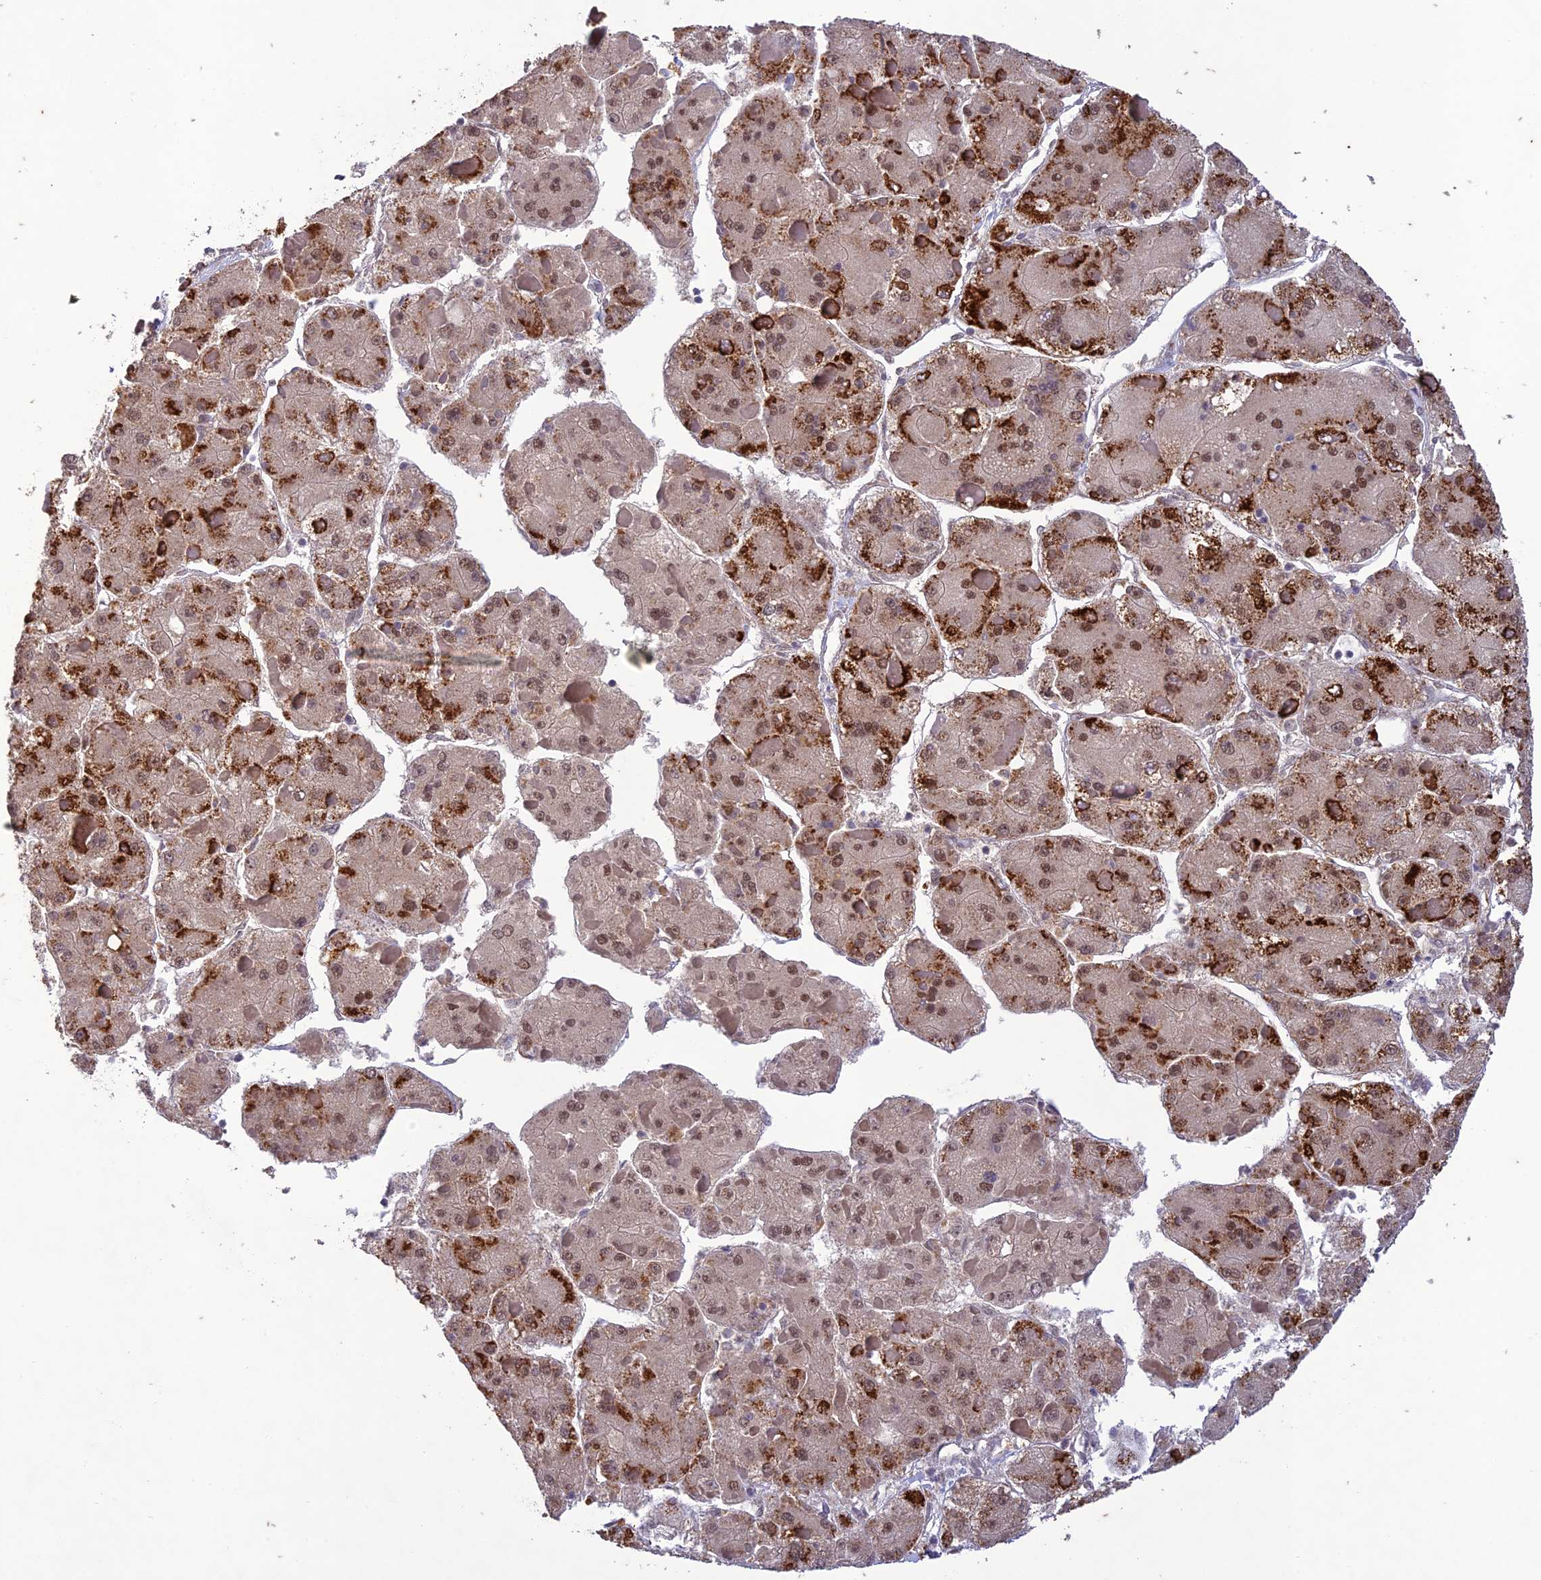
{"staining": {"intensity": "moderate", "quantity": "25%-75%", "location": "cytoplasmic/membranous,nuclear"}, "tissue": "liver cancer", "cell_type": "Tumor cells", "image_type": "cancer", "snomed": [{"axis": "morphology", "description": "Carcinoma, Hepatocellular, NOS"}, {"axis": "topography", "description": "Liver"}], "caption": "IHC (DAB (3,3'-diaminobenzidine)) staining of liver hepatocellular carcinoma shows moderate cytoplasmic/membranous and nuclear protein staining in approximately 25%-75% of tumor cells.", "gene": "POP4", "patient": {"sex": "female", "age": 73}}